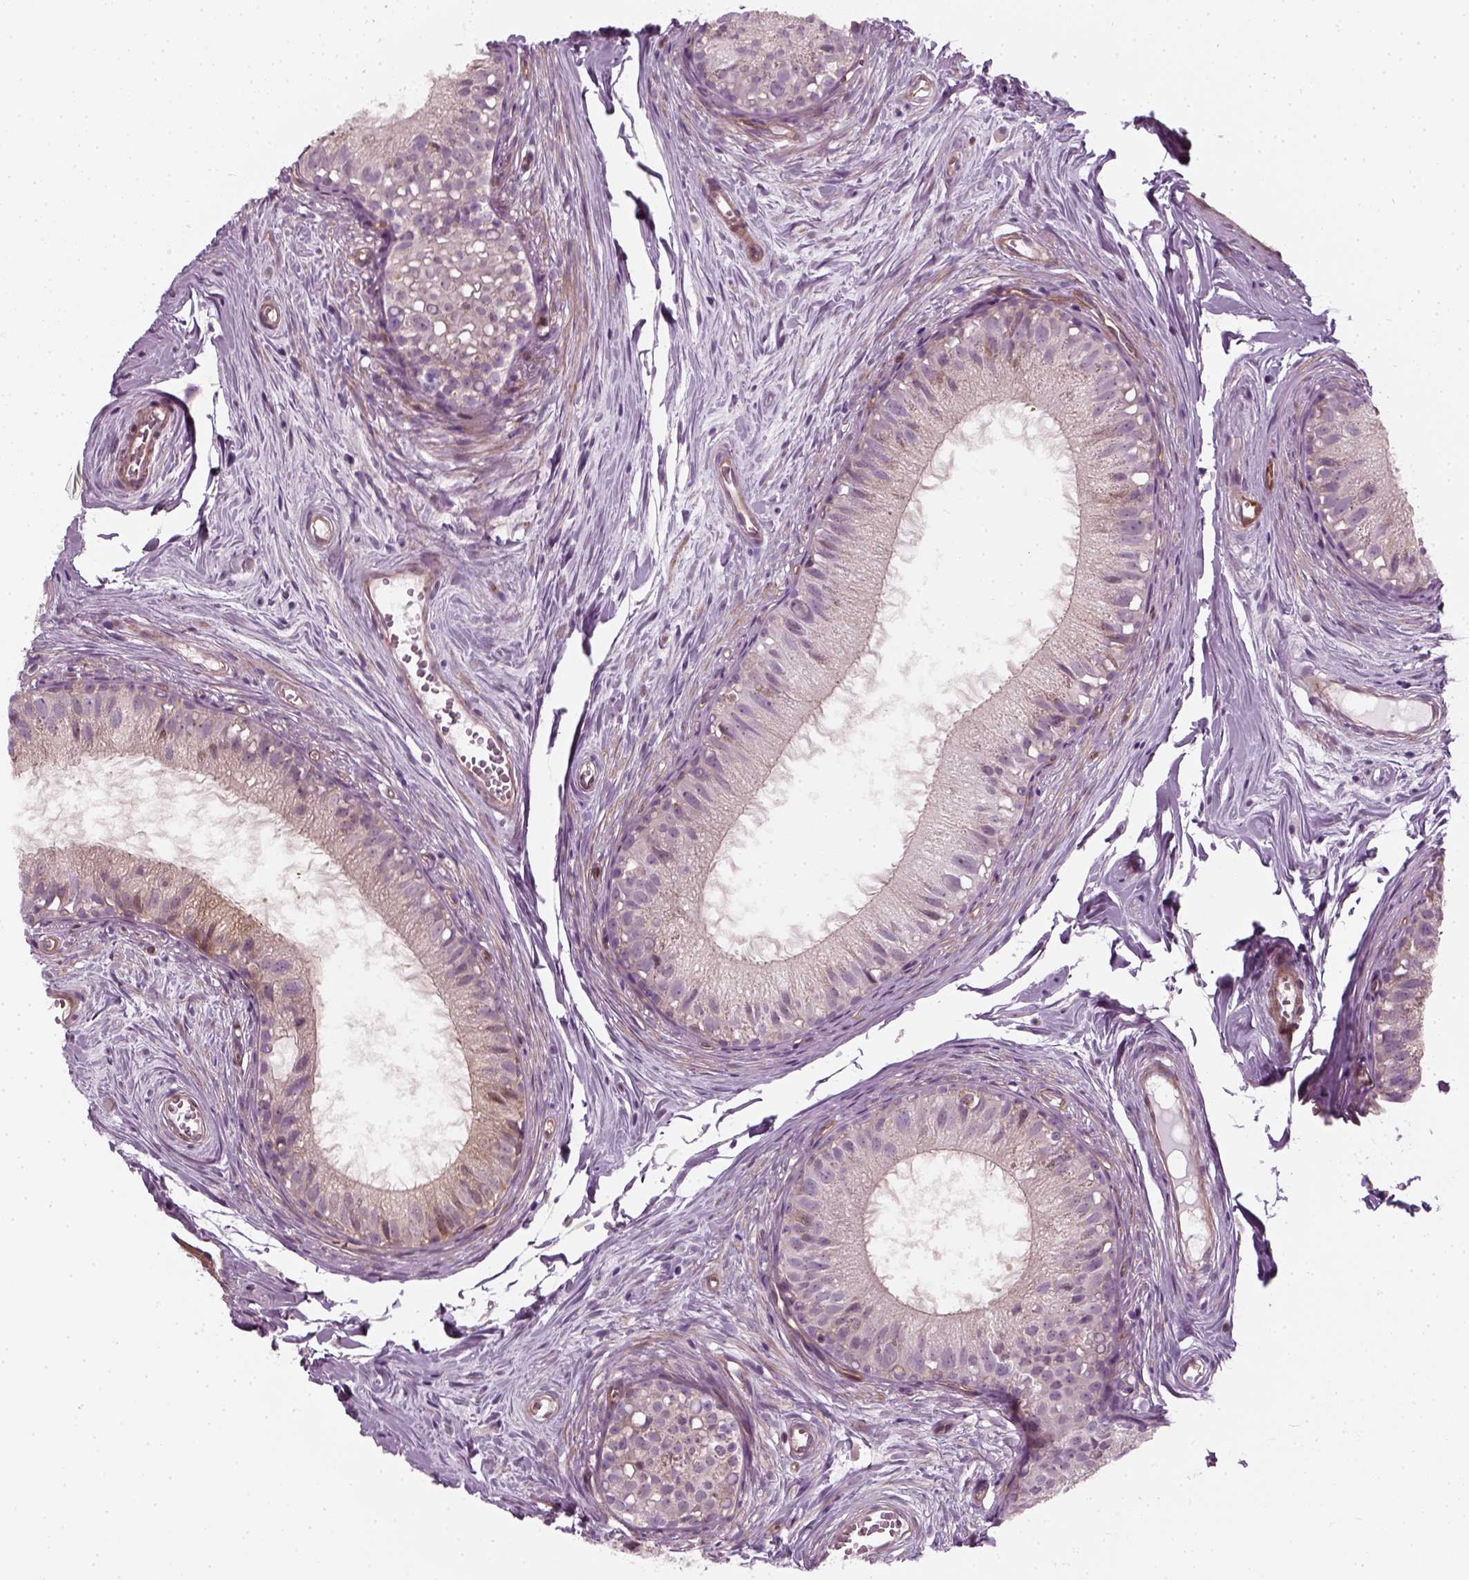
{"staining": {"intensity": "negative", "quantity": "none", "location": "none"}, "tissue": "epididymis", "cell_type": "Glandular cells", "image_type": "normal", "snomed": [{"axis": "morphology", "description": "Normal tissue, NOS"}, {"axis": "topography", "description": "Epididymis"}], "caption": "There is no significant expression in glandular cells of epididymis. (Immunohistochemistry (ihc), brightfield microscopy, high magnification).", "gene": "DNASE1L1", "patient": {"sex": "male", "age": 45}}